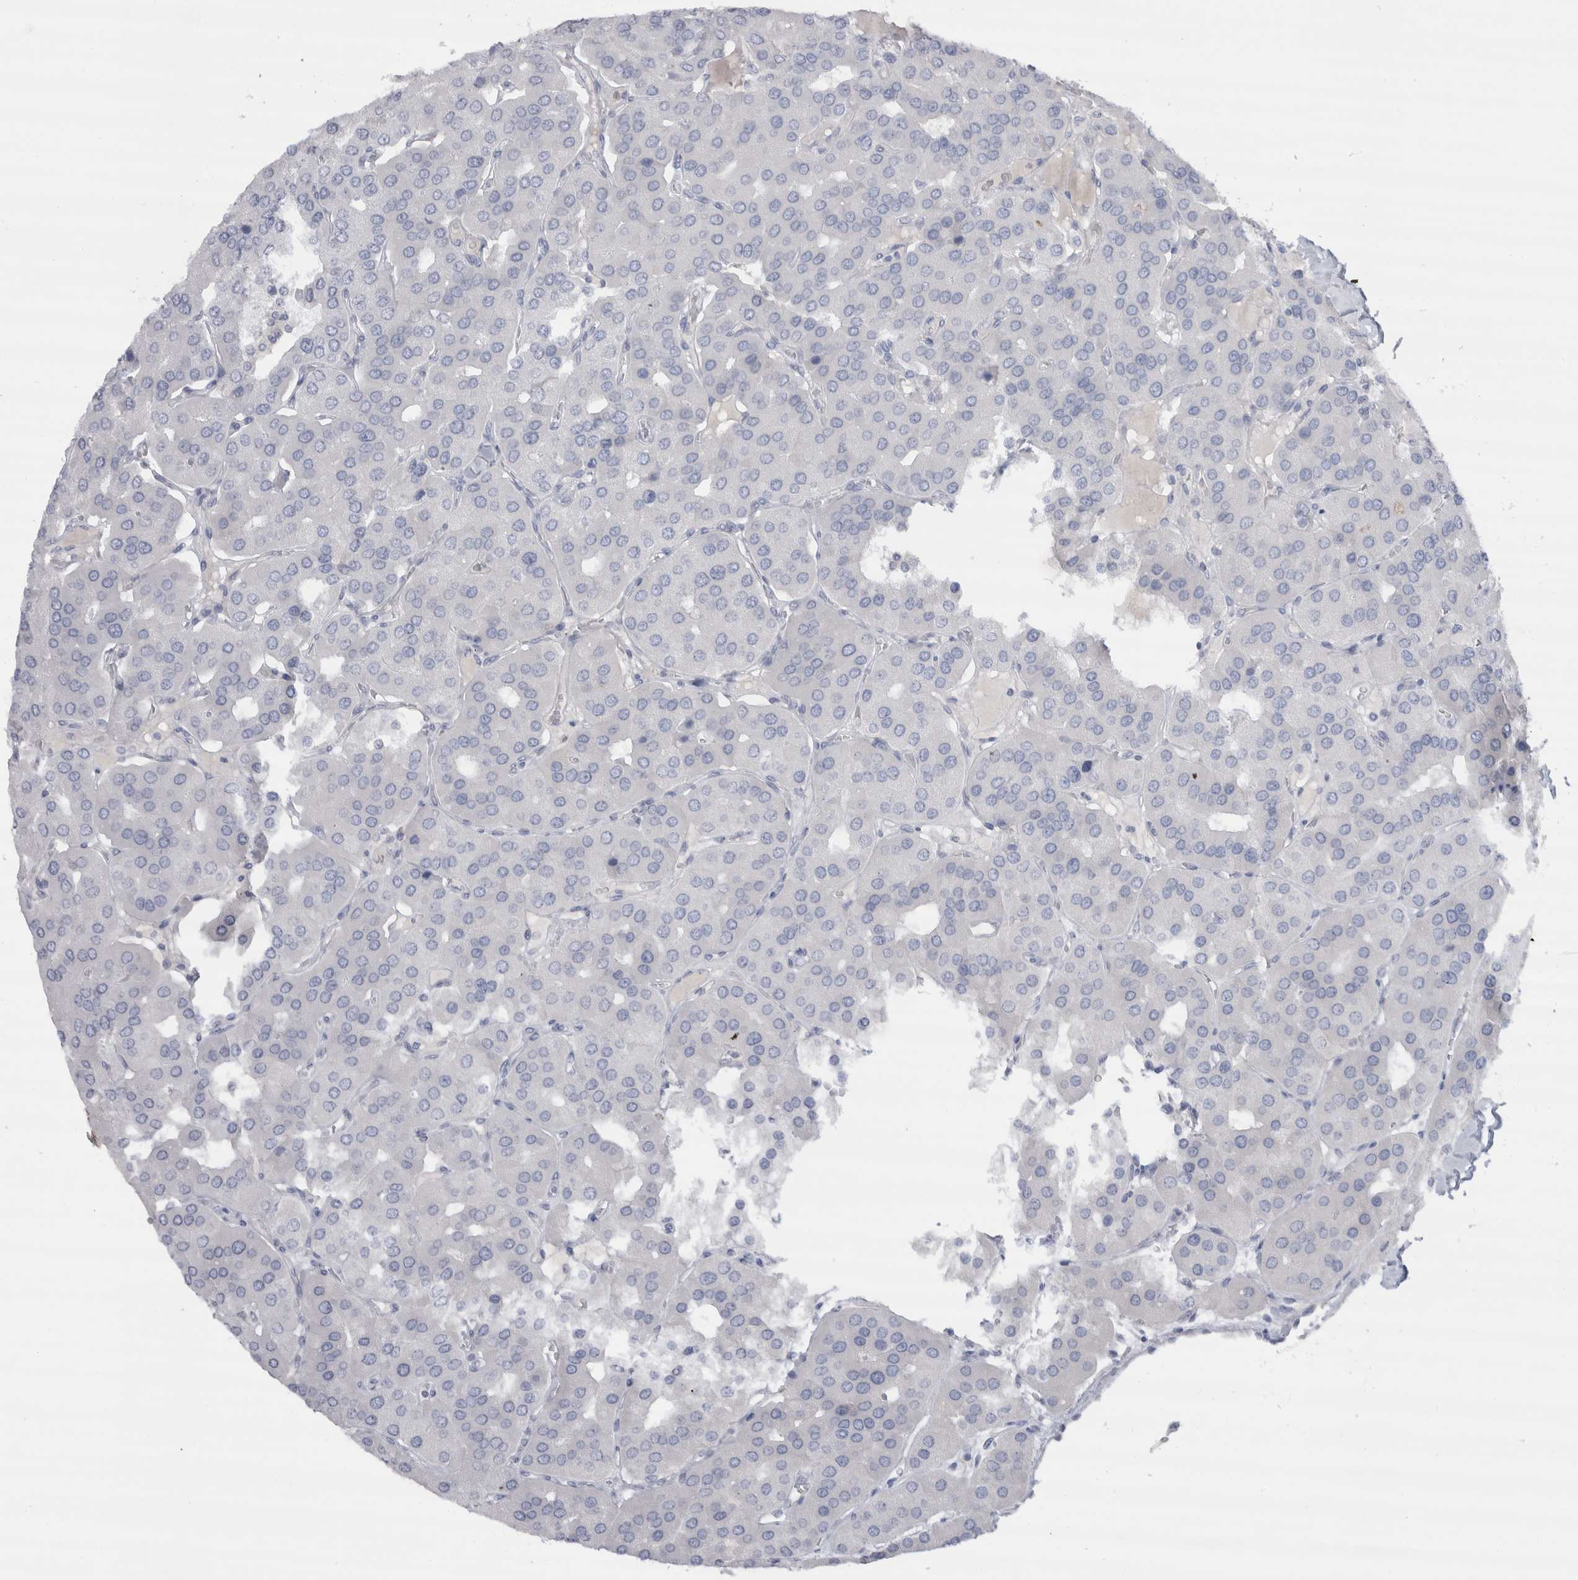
{"staining": {"intensity": "negative", "quantity": "none", "location": "none"}, "tissue": "parathyroid gland", "cell_type": "Glandular cells", "image_type": "normal", "snomed": [{"axis": "morphology", "description": "Normal tissue, NOS"}, {"axis": "morphology", "description": "Adenoma, NOS"}, {"axis": "topography", "description": "Parathyroid gland"}], "caption": "Parathyroid gland stained for a protein using immunohistochemistry exhibits no positivity glandular cells.", "gene": "CDH17", "patient": {"sex": "female", "age": 86}}